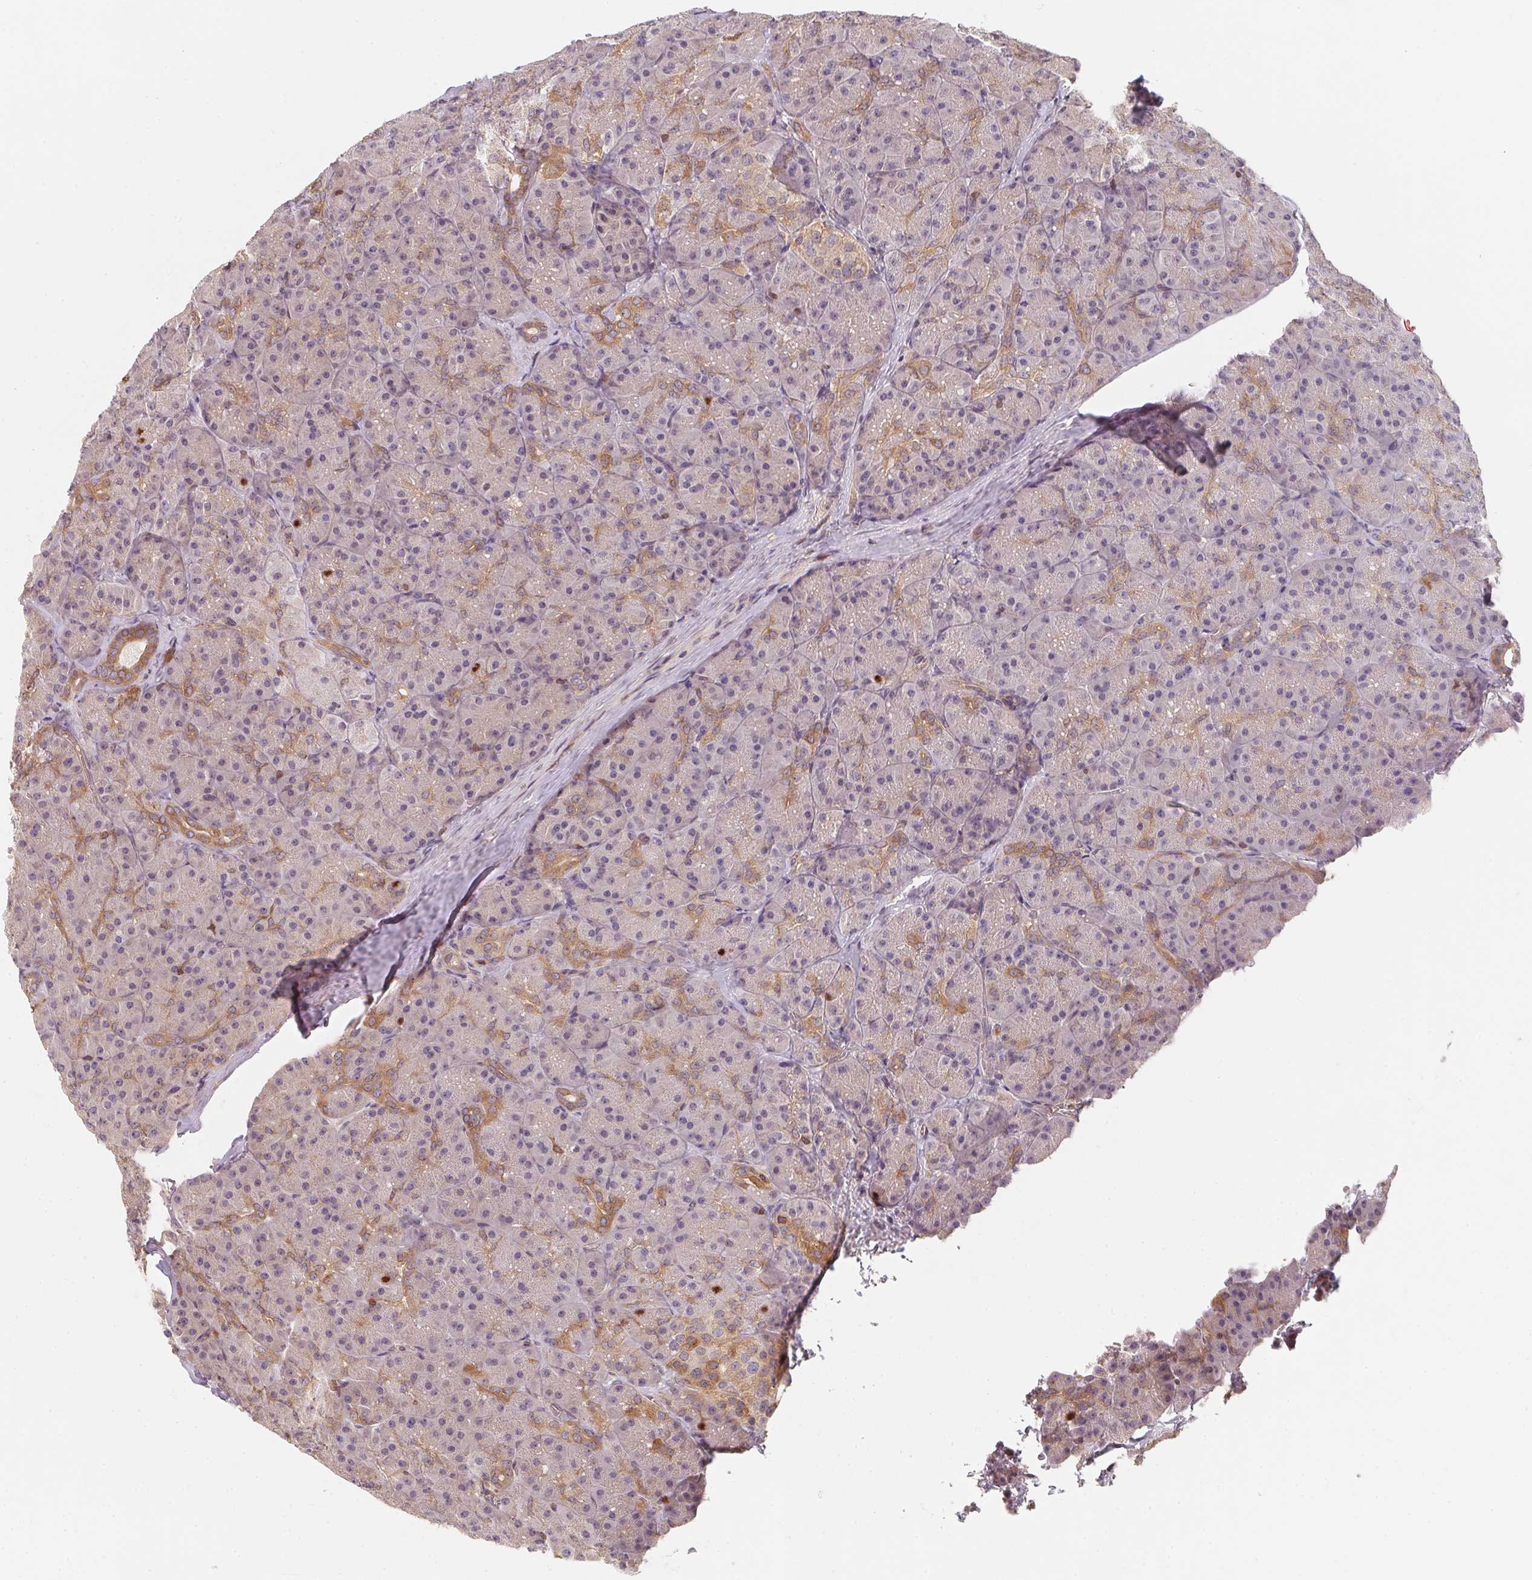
{"staining": {"intensity": "moderate", "quantity": "<25%", "location": "cytoplasmic/membranous"}, "tissue": "pancreas", "cell_type": "Exocrine glandular cells", "image_type": "normal", "snomed": [{"axis": "morphology", "description": "Normal tissue, NOS"}, {"axis": "topography", "description": "Pancreas"}], "caption": "Exocrine glandular cells exhibit moderate cytoplasmic/membranous positivity in approximately <25% of cells in benign pancreas. (brown staining indicates protein expression, while blue staining denotes nuclei).", "gene": "ANKRD13A", "patient": {"sex": "male", "age": 57}}